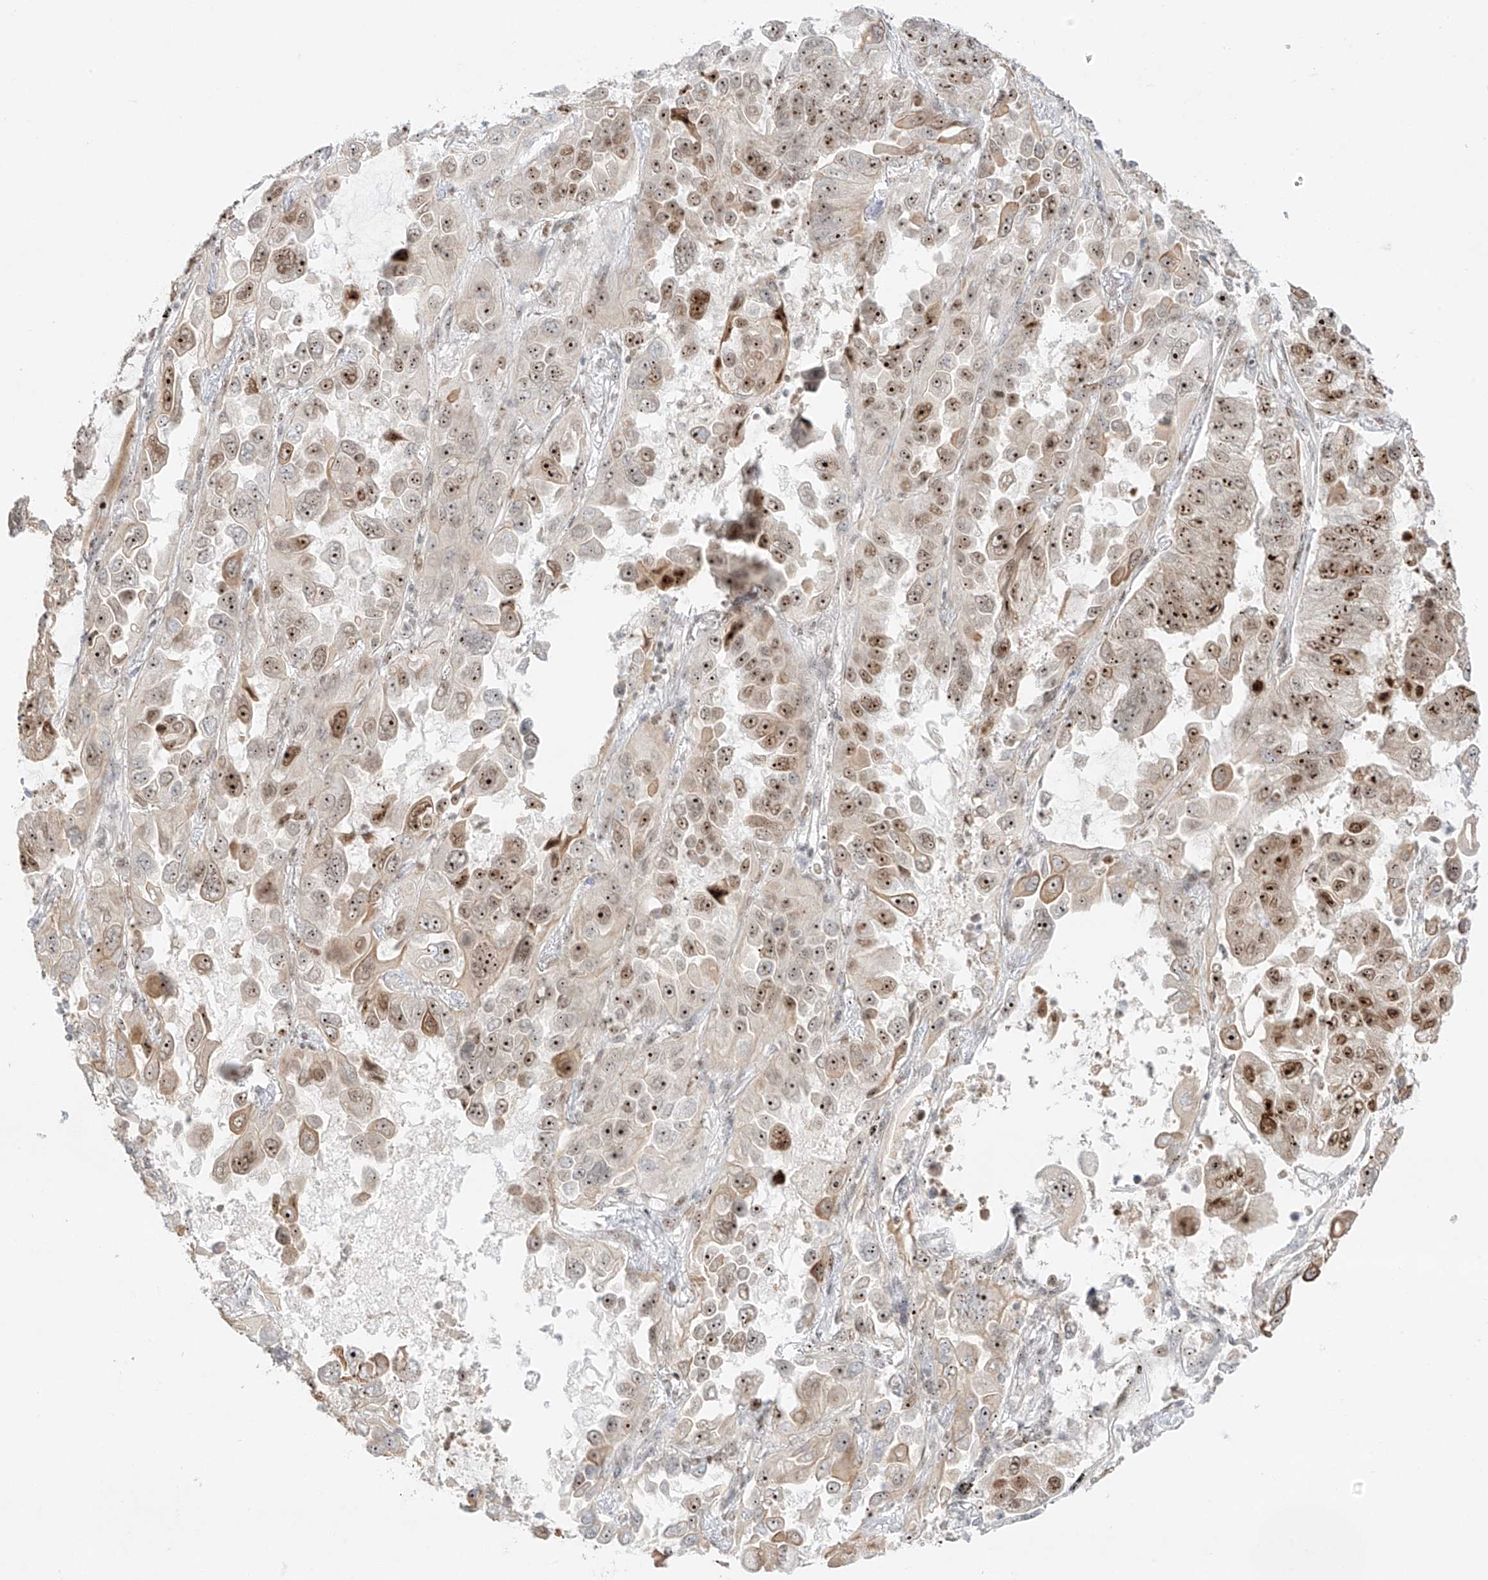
{"staining": {"intensity": "moderate", "quantity": ">75%", "location": "cytoplasmic/membranous,nuclear"}, "tissue": "lung cancer", "cell_type": "Tumor cells", "image_type": "cancer", "snomed": [{"axis": "morphology", "description": "Adenocarcinoma, NOS"}, {"axis": "topography", "description": "Lung"}], "caption": "Immunohistochemical staining of human adenocarcinoma (lung) demonstrates moderate cytoplasmic/membranous and nuclear protein expression in about >75% of tumor cells.", "gene": "ZNF512", "patient": {"sex": "male", "age": 64}}